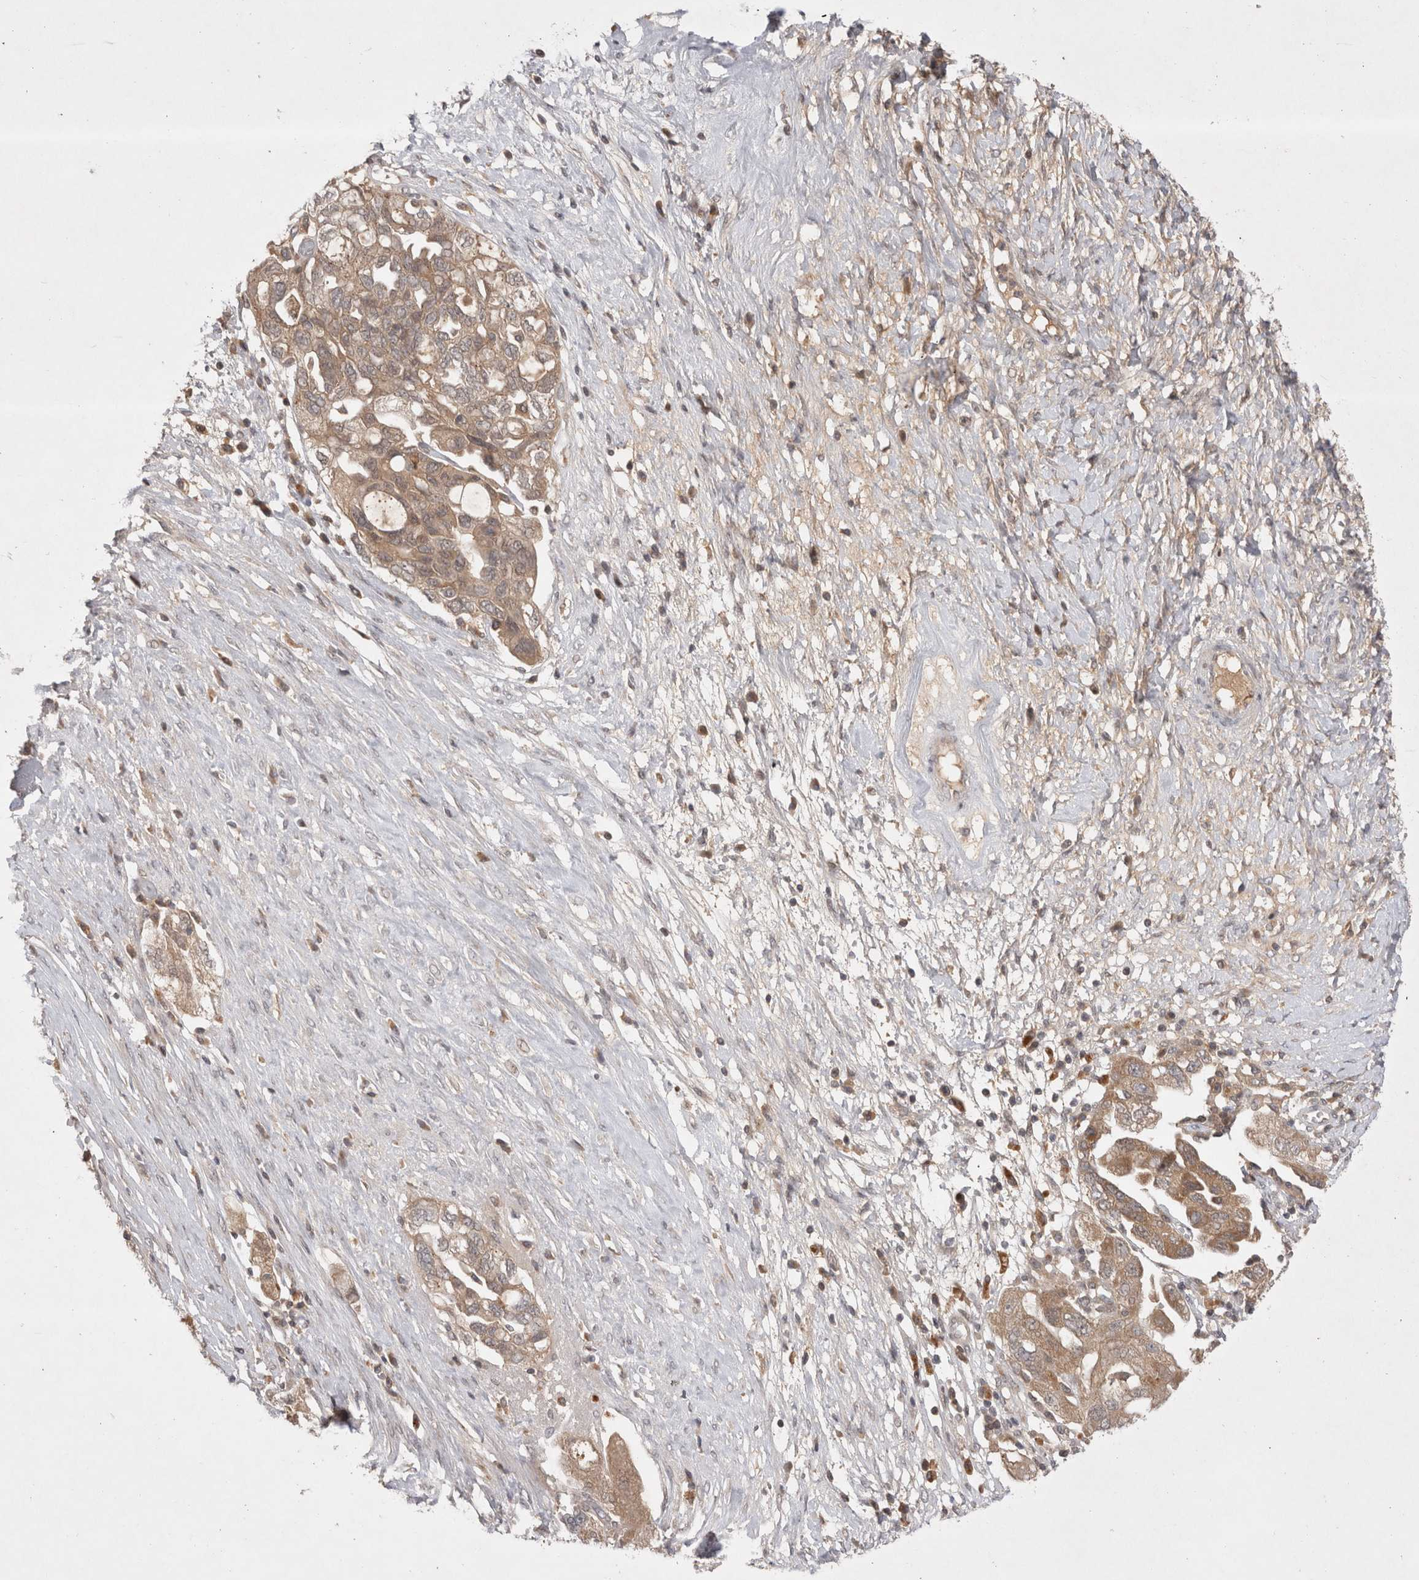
{"staining": {"intensity": "moderate", "quantity": ">75%", "location": "cytoplasmic/membranous"}, "tissue": "ovarian cancer", "cell_type": "Tumor cells", "image_type": "cancer", "snomed": [{"axis": "morphology", "description": "Carcinoma, NOS"}, {"axis": "morphology", "description": "Cystadenocarcinoma, serous, NOS"}, {"axis": "topography", "description": "Ovary"}], "caption": "Protein expression analysis of ovarian carcinoma shows moderate cytoplasmic/membranous positivity in about >75% of tumor cells.", "gene": "PLEKHM1", "patient": {"sex": "female", "age": 69}}